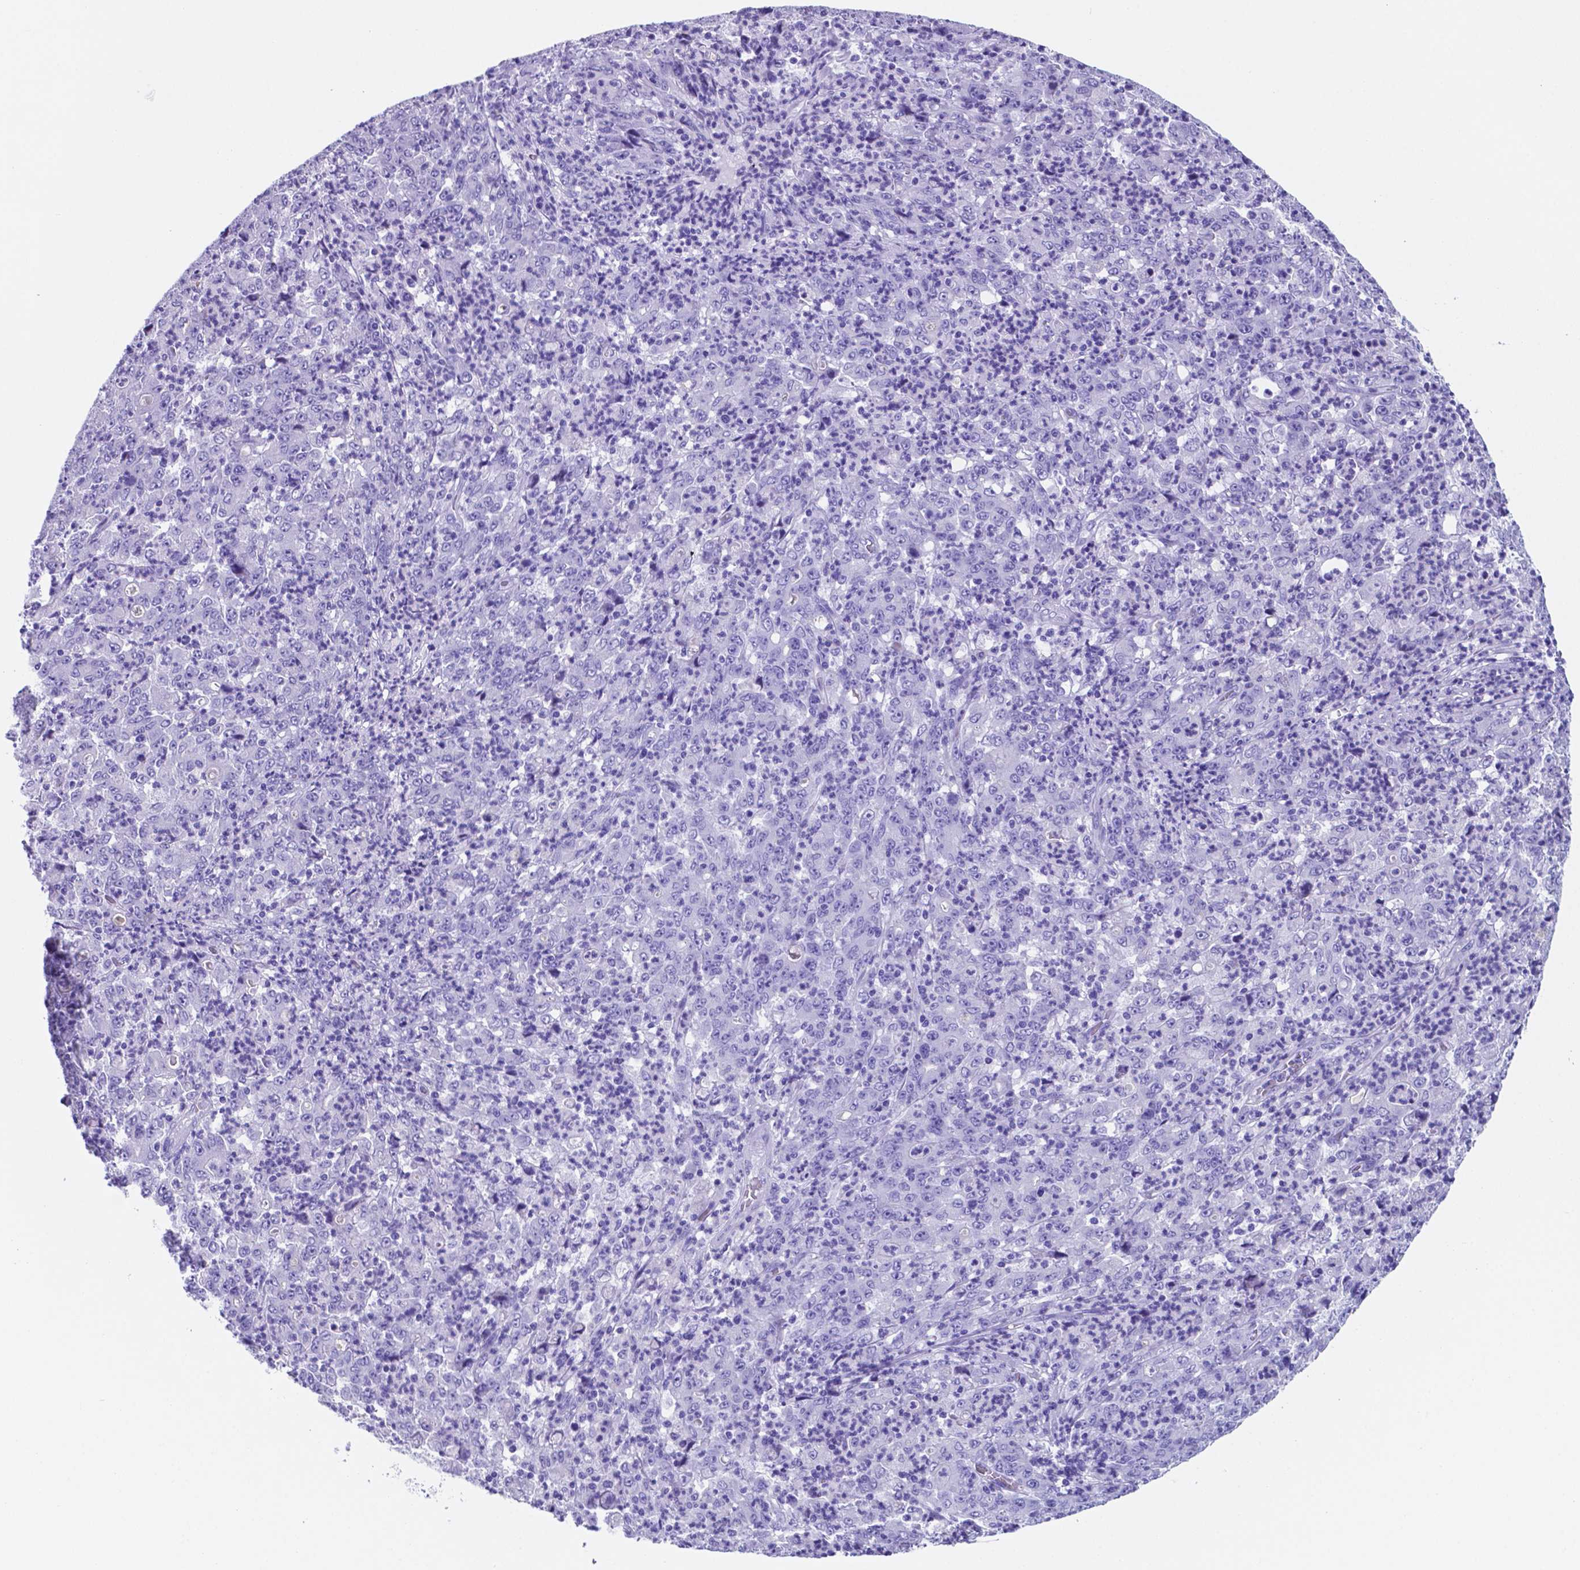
{"staining": {"intensity": "negative", "quantity": "none", "location": "none"}, "tissue": "stomach cancer", "cell_type": "Tumor cells", "image_type": "cancer", "snomed": [{"axis": "morphology", "description": "Adenocarcinoma, NOS"}, {"axis": "topography", "description": "Stomach, lower"}], "caption": "Immunohistochemical staining of human stomach cancer reveals no significant expression in tumor cells. Nuclei are stained in blue.", "gene": "DNAAF8", "patient": {"sex": "female", "age": 71}}